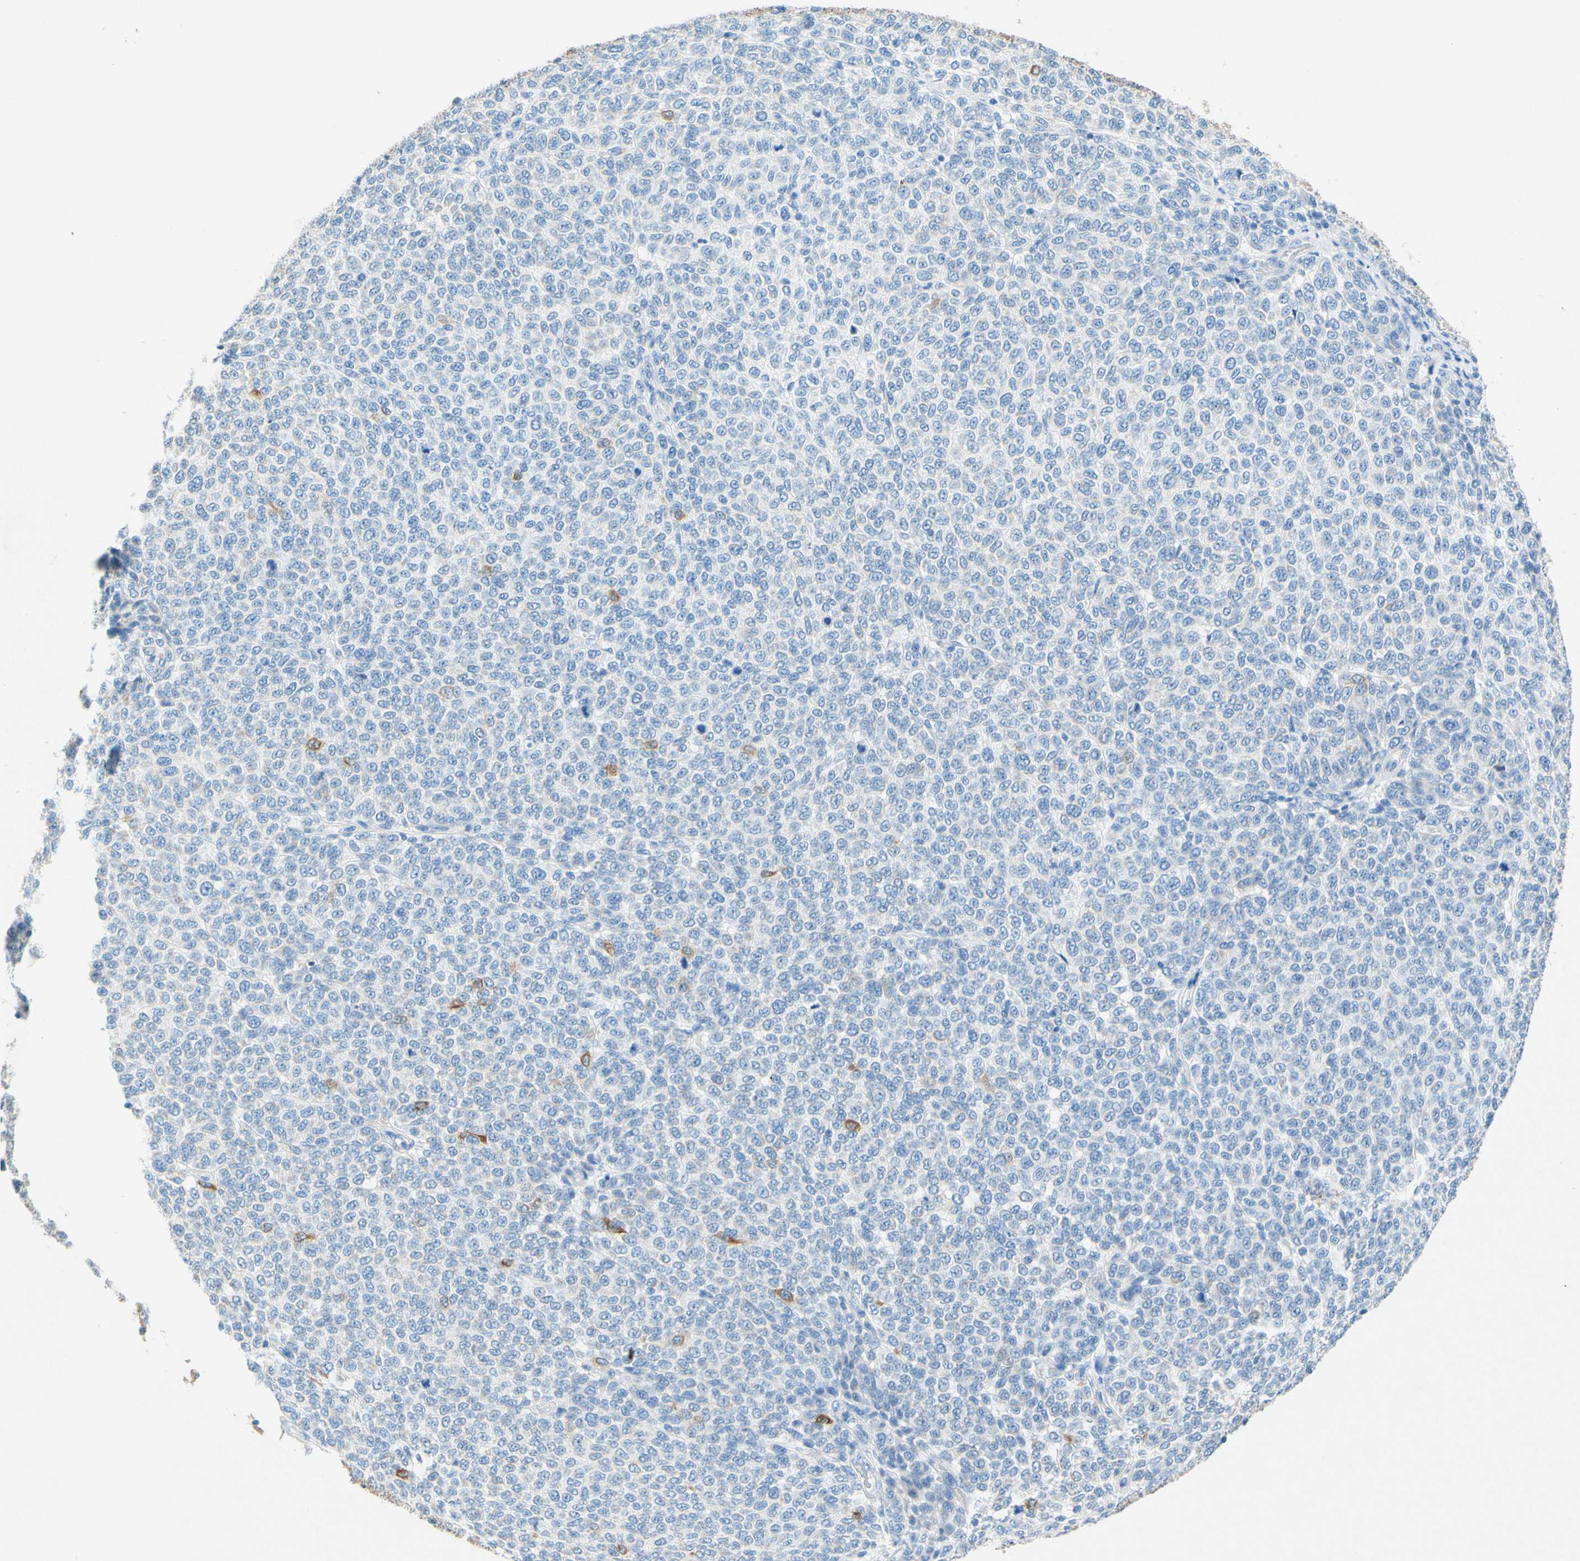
{"staining": {"intensity": "negative", "quantity": "none", "location": "none"}, "tissue": "melanoma", "cell_type": "Tumor cells", "image_type": "cancer", "snomed": [{"axis": "morphology", "description": "Malignant melanoma, NOS"}, {"axis": "topography", "description": "Skin"}], "caption": "Immunohistochemical staining of human malignant melanoma exhibits no significant positivity in tumor cells.", "gene": "SLC46A1", "patient": {"sex": "male", "age": 59}}